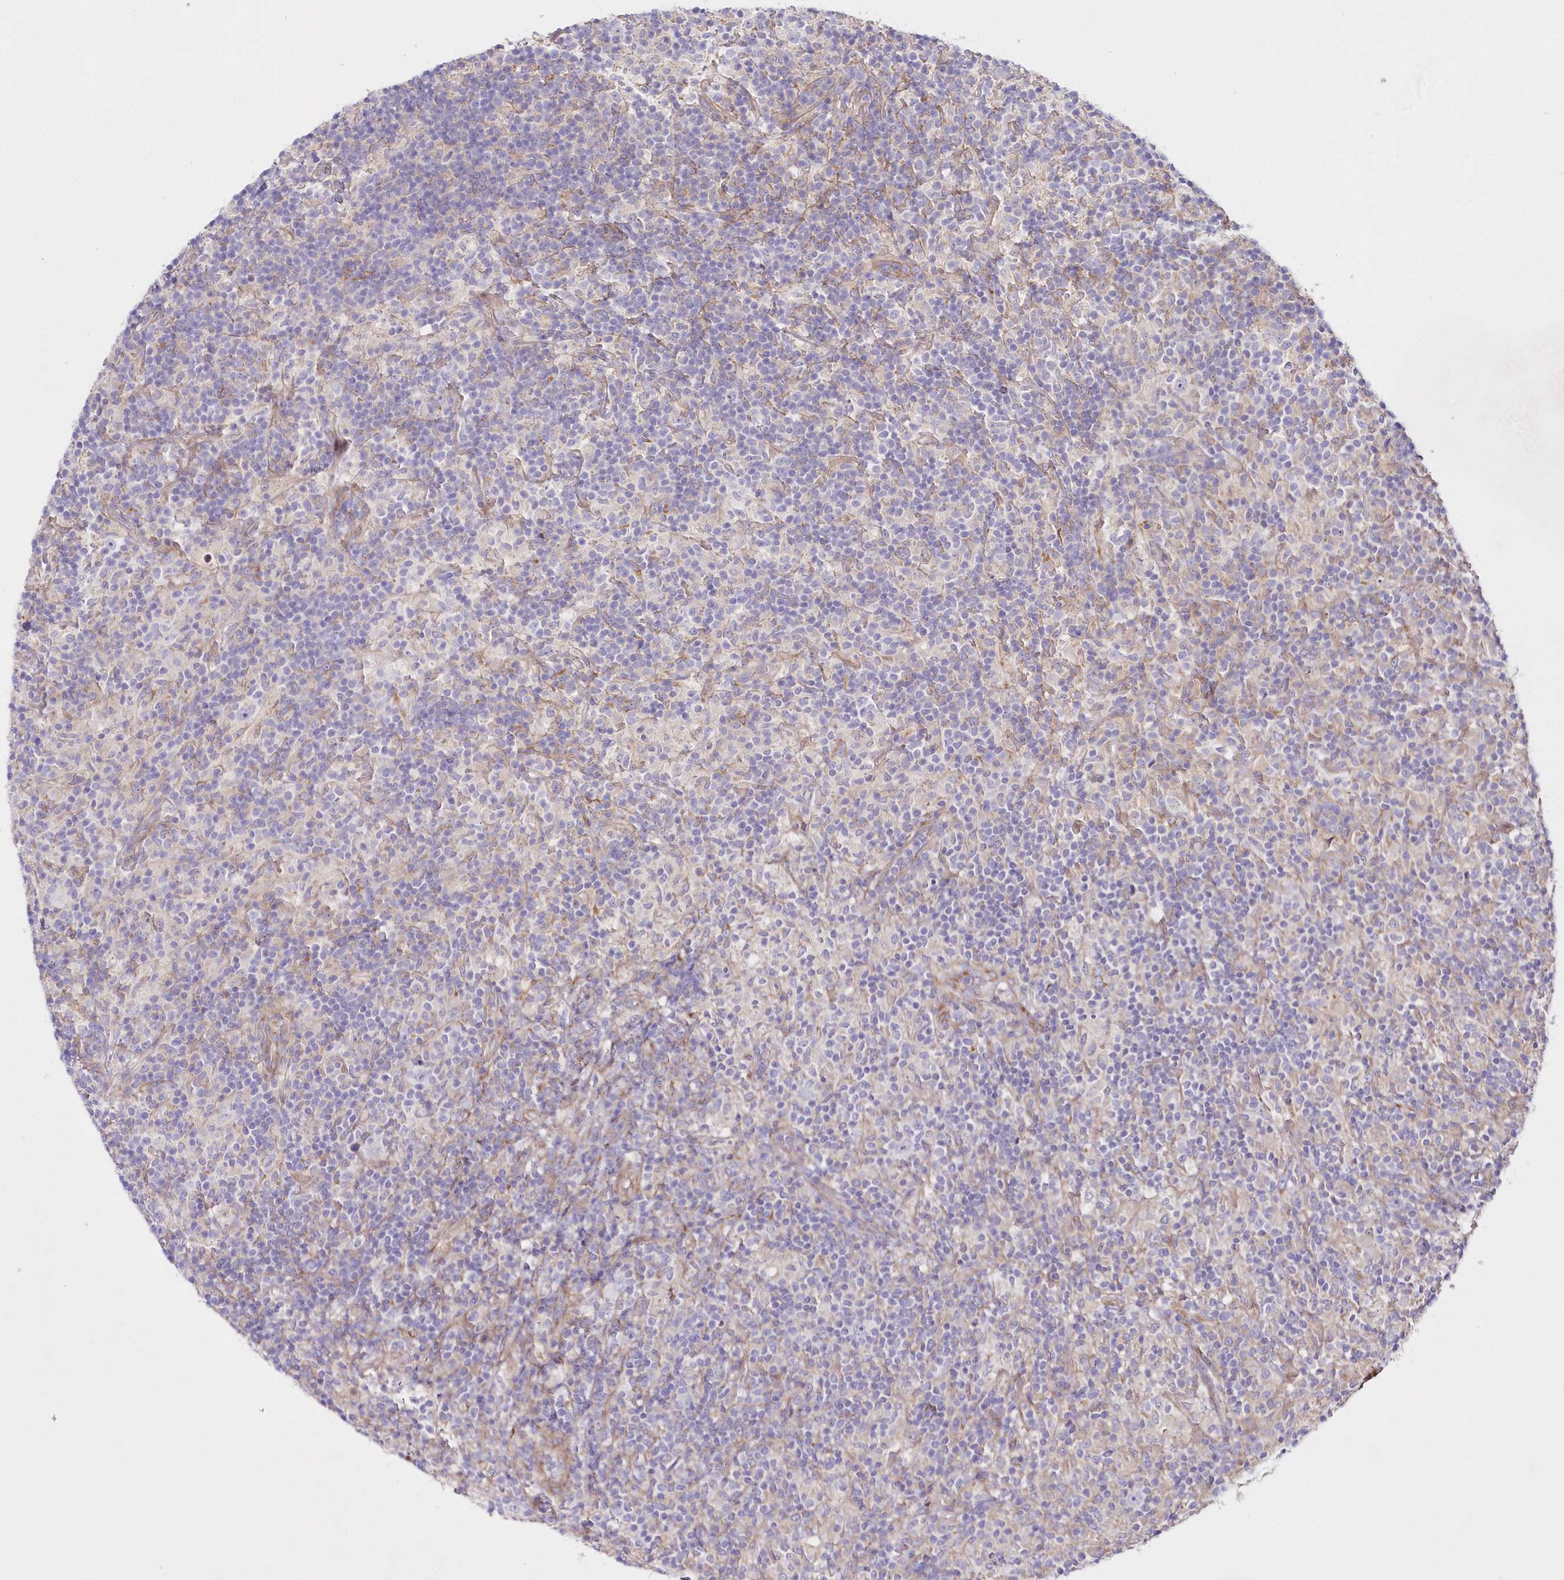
{"staining": {"intensity": "negative", "quantity": "none", "location": "none"}, "tissue": "lymphoma", "cell_type": "Tumor cells", "image_type": "cancer", "snomed": [{"axis": "morphology", "description": "Hodgkin's disease, NOS"}, {"axis": "topography", "description": "Lymph node"}], "caption": "There is no significant staining in tumor cells of Hodgkin's disease.", "gene": "ARFGEF3", "patient": {"sex": "male", "age": 70}}